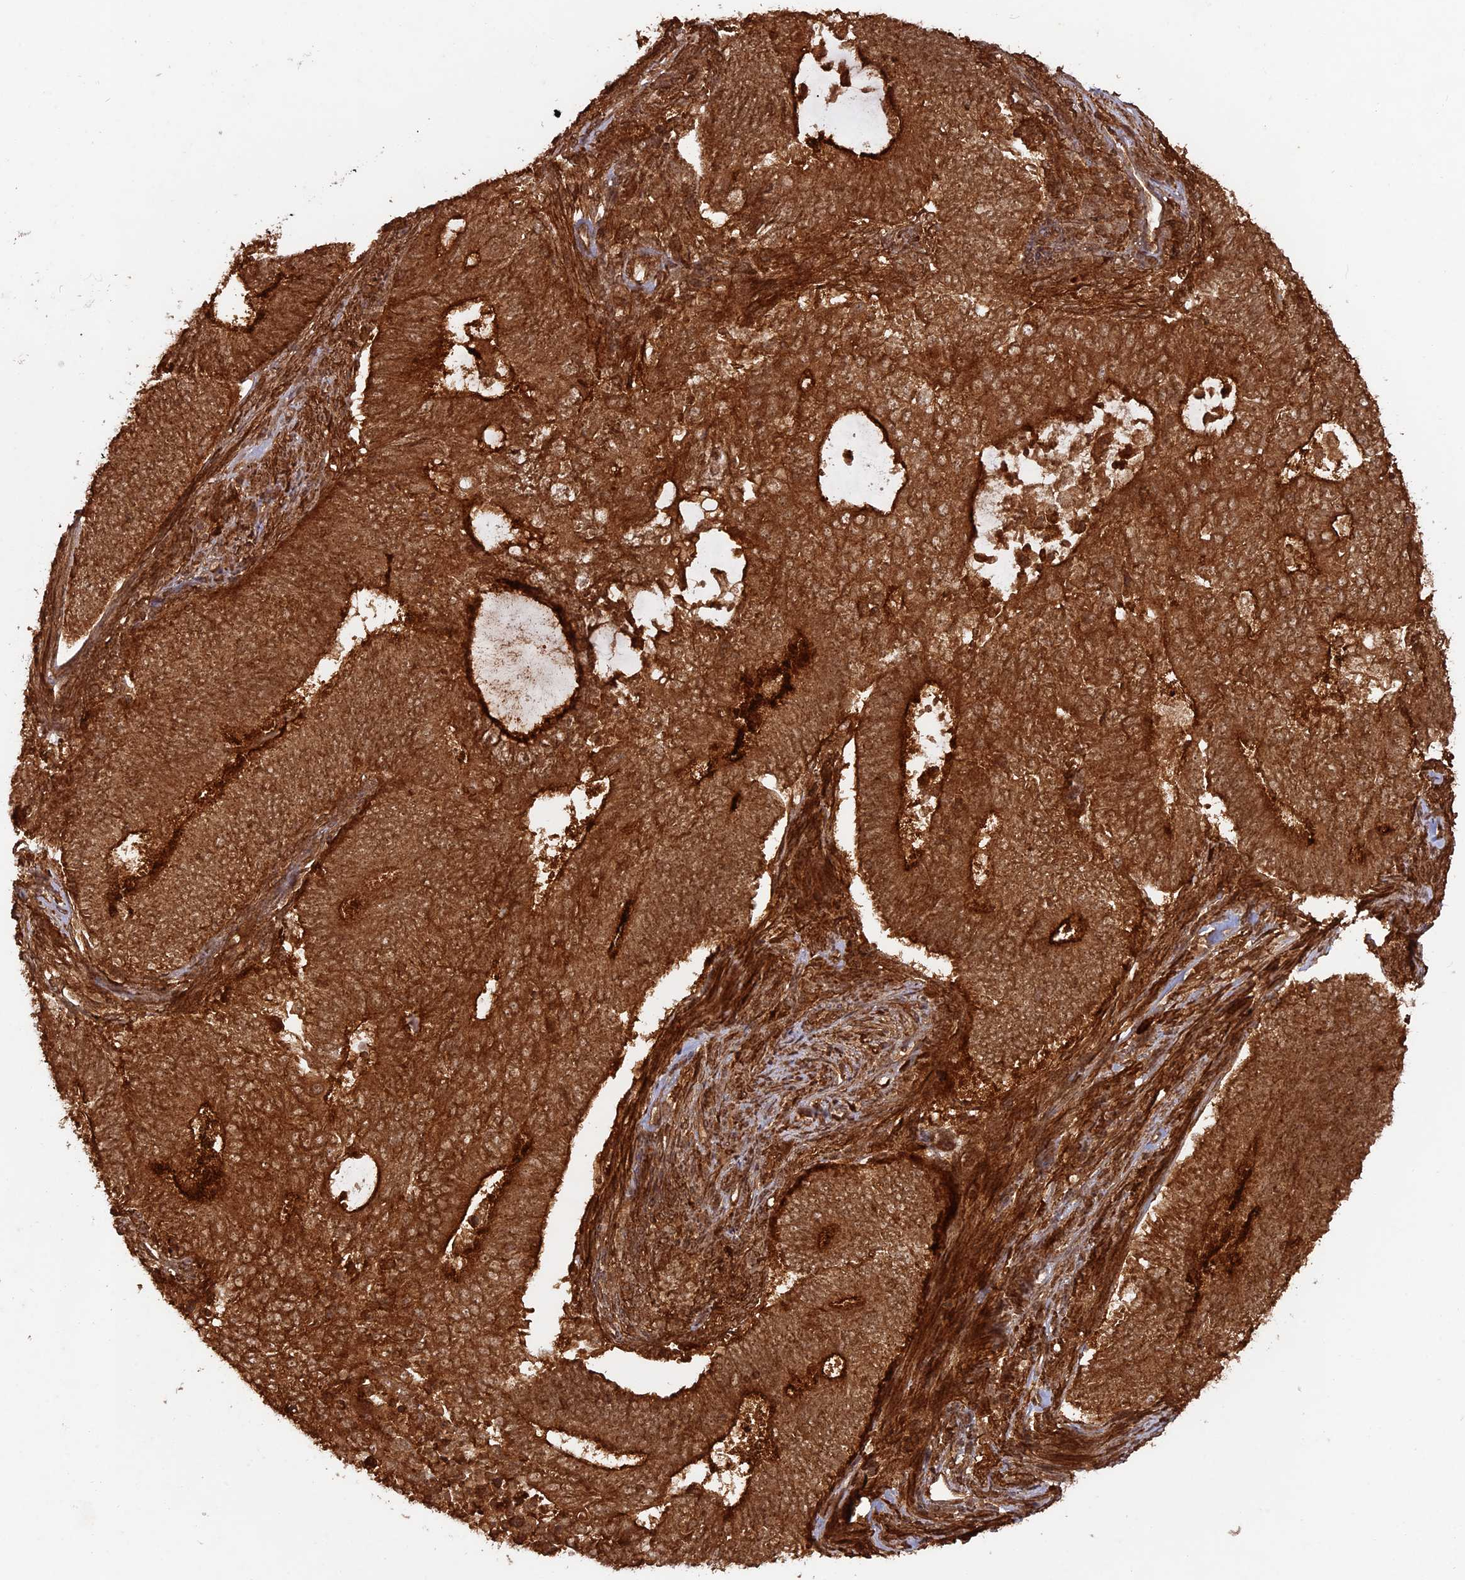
{"staining": {"intensity": "strong", "quantity": ">75%", "location": "cytoplasmic/membranous"}, "tissue": "endometrial cancer", "cell_type": "Tumor cells", "image_type": "cancer", "snomed": [{"axis": "morphology", "description": "Adenocarcinoma, NOS"}, {"axis": "topography", "description": "Endometrium"}], "caption": "IHC micrograph of endometrial adenocarcinoma stained for a protein (brown), which reveals high levels of strong cytoplasmic/membranous expression in approximately >75% of tumor cells.", "gene": "CCDC174", "patient": {"sex": "female", "age": 62}}